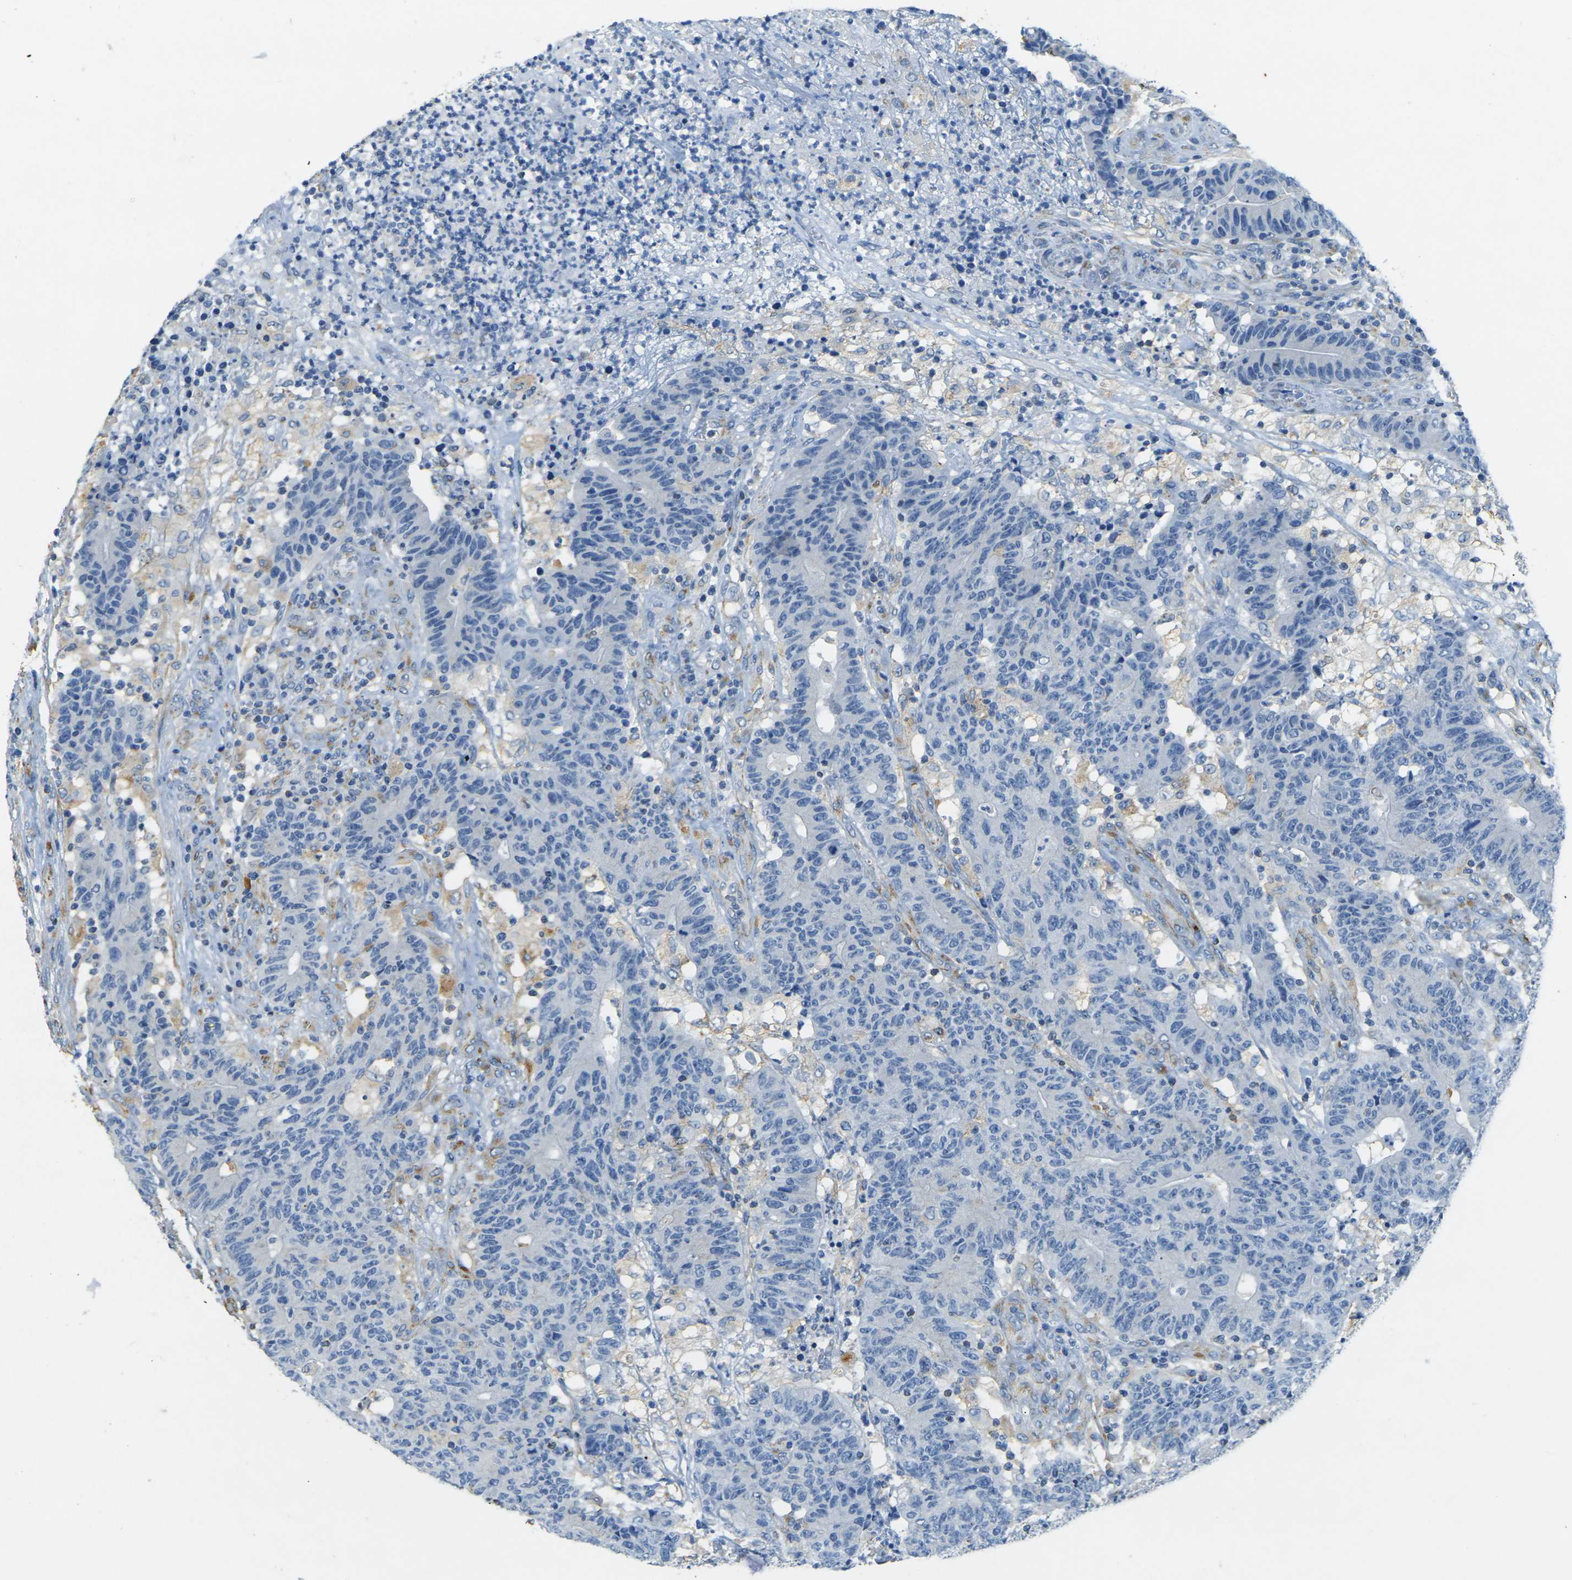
{"staining": {"intensity": "negative", "quantity": "none", "location": "none"}, "tissue": "colorectal cancer", "cell_type": "Tumor cells", "image_type": "cancer", "snomed": [{"axis": "morphology", "description": "Normal tissue, NOS"}, {"axis": "morphology", "description": "Adenocarcinoma, NOS"}, {"axis": "topography", "description": "Colon"}], "caption": "There is no significant staining in tumor cells of colorectal adenocarcinoma. (DAB IHC, high magnification).", "gene": "SORT1", "patient": {"sex": "female", "age": 75}}